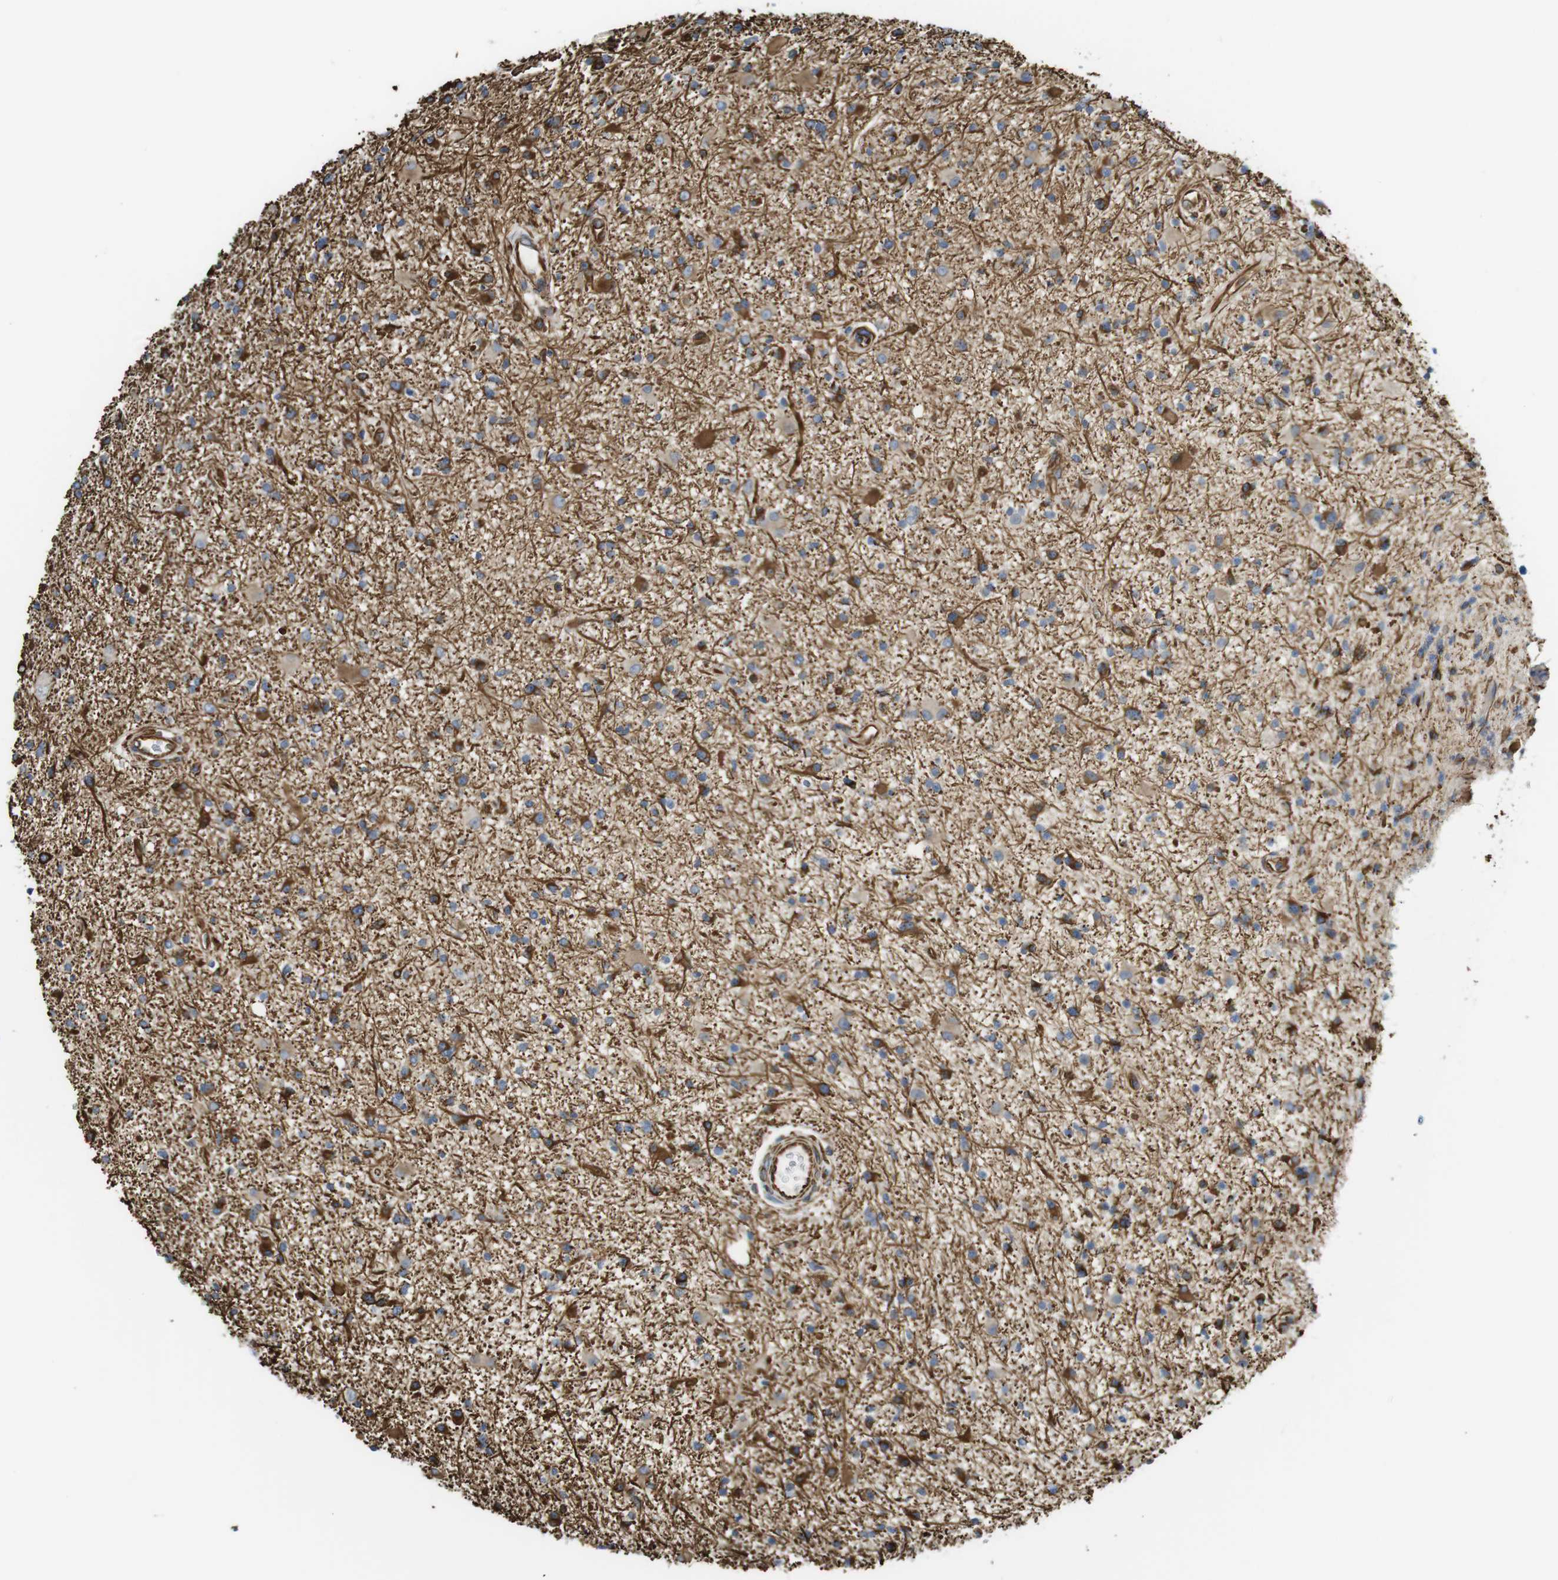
{"staining": {"intensity": "moderate", "quantity": "25%-75%", "location": "cytoplasmic/membranous"}, "tissue": "glioma", "cell_type": "Tumor cells", "image_type": "cancer", "snomed": [{"axis": "morphology", "description": "Glioma, malignant, High grade"}, {"axis": "topography", "description": "Brain"}], "caption": "High-magnification brightfield microscopy of glioma stained with DAB (3,3'-diaminobenzidine) (brown) and counterstained with hematoxylin (blue). tumor cells exhibit moderate cytoplasmic/membranous expression is seen in about25%-75% of cells.", "gene": "RALGPS1", "patient": {"sex": "male", "age": 33}}